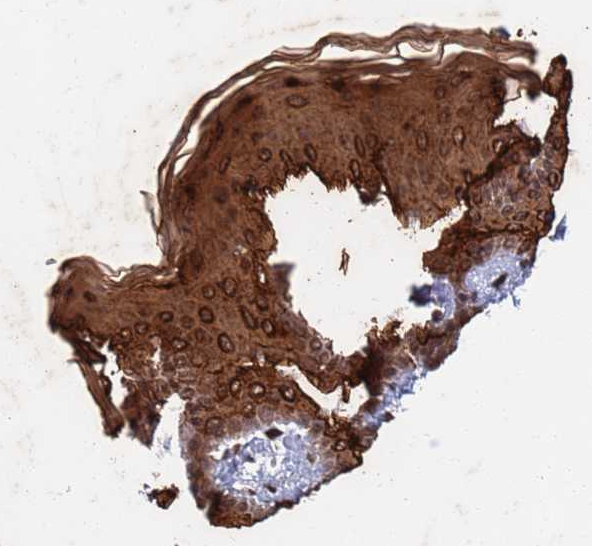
{"staining": {"intensity": "moderate", "quantity": ">75%", "location": "cytoplasmic/membranous,nuclear"}, "tissue": "skin", "cell_type": "Fibroblasts", "image_type": "normal", "snomed": [{"axis": "morphology", "description": "Normal tissue, NOS"}, {"axis": "topography", "description": "Skin"}], "caption": "Immunohistochemistry (IHC) of benign human skin displays medium levels of moderate cytoplasmic/membranous,nuclear staining in approximately >75% of fibroblasts. The staining was performed using DAB, with brown indicating positive protein expression. Nuclei are stained blue with hematoxylin.", "gene": "FUBP3", "patient": {"sex": "male", "age": 36}}